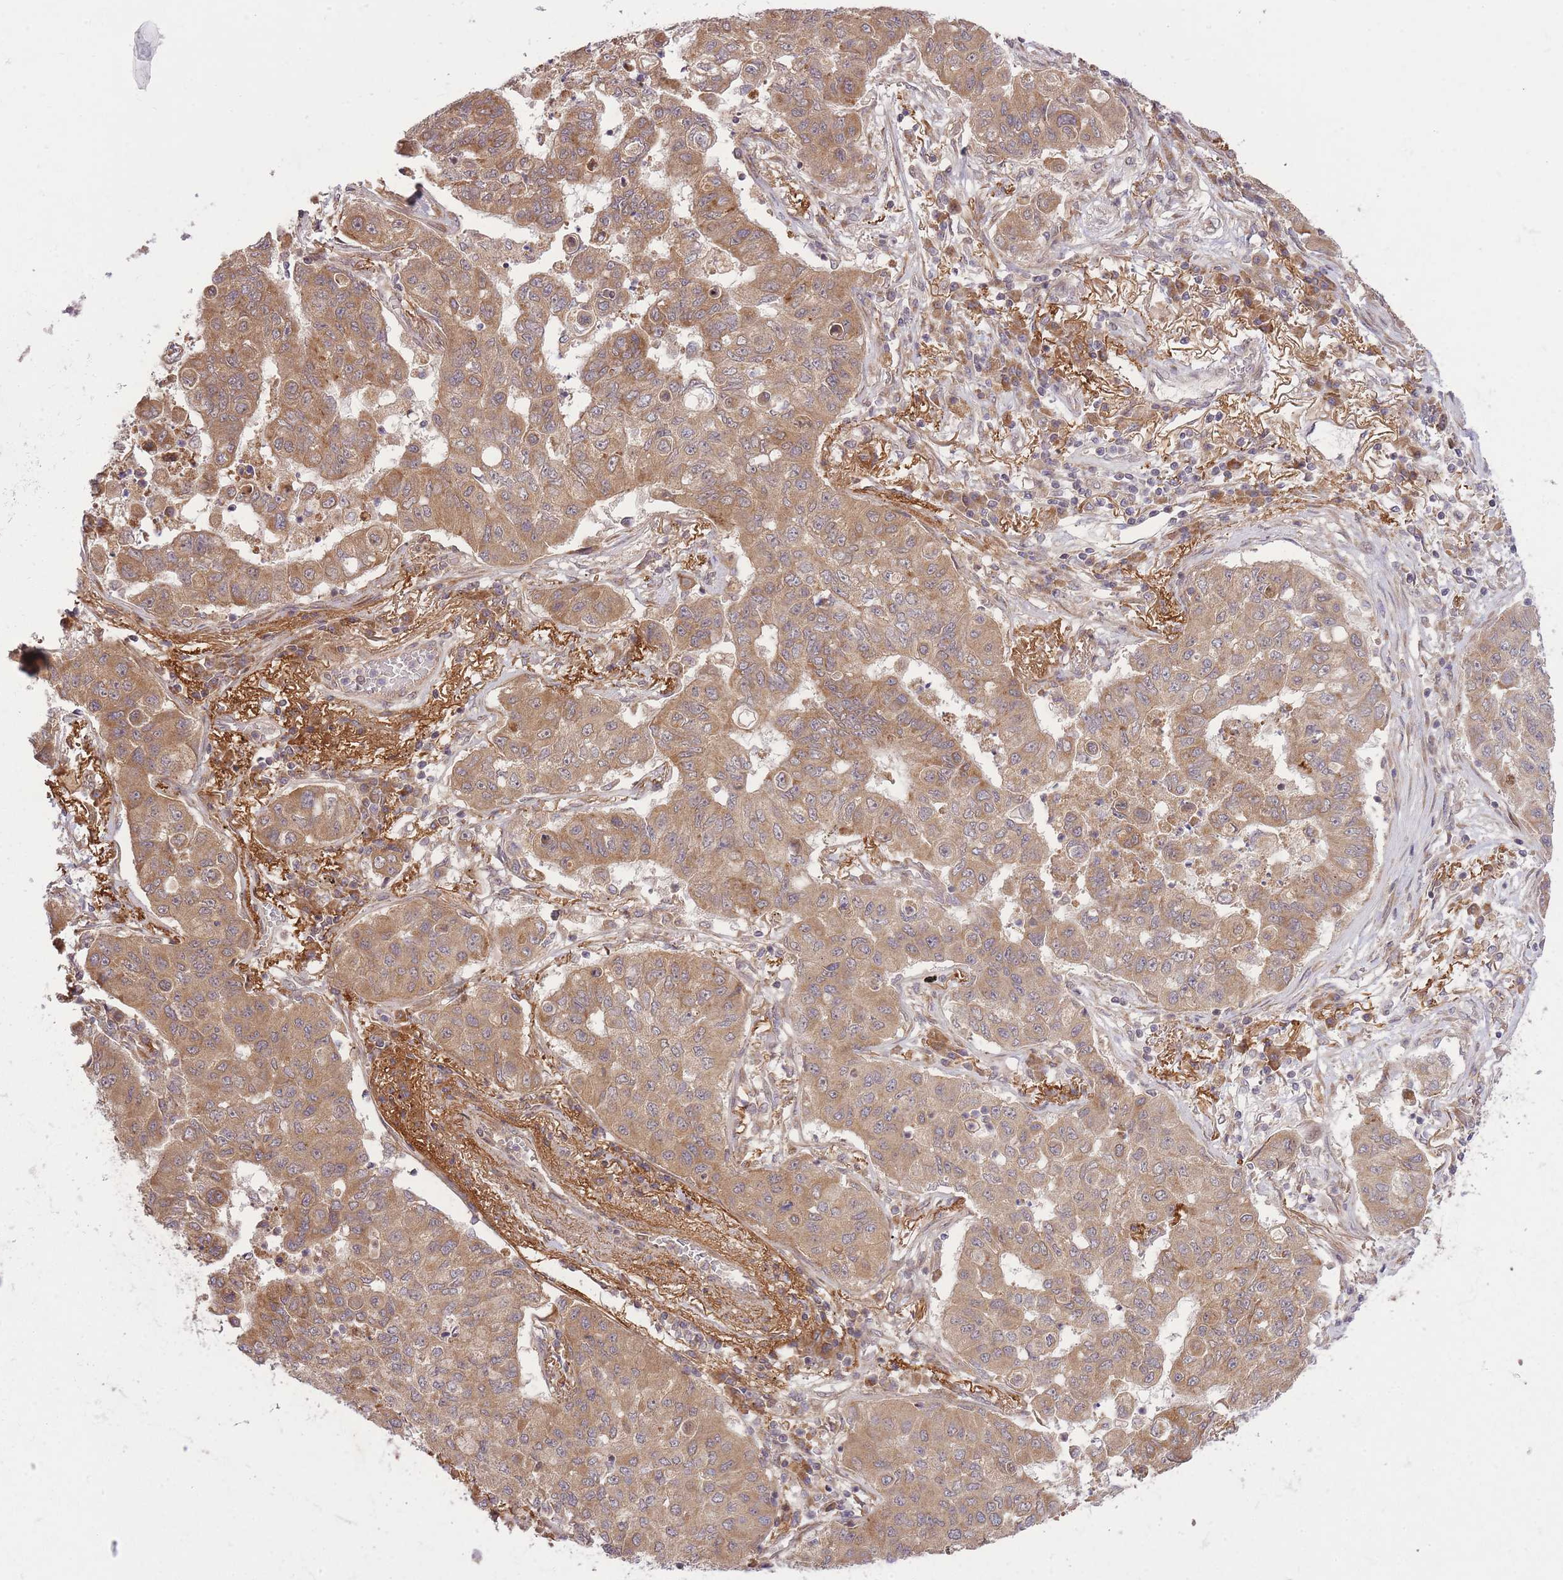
{"staining": {"intensity": "moderate", "quantity": ">75%", "location": "cytoplasmic/membranous"}, "tissue": "lung cancer", "cell_type": "Tumor cells", "image_type": "cancer", "snomed": [{"axis": "morphology", "description": "Squamous cell carcinoma, NOS"}, {"axis": "topography", "description": "Lung"}], "caption": "IHC (DAB (3,3'-diaminobenzidine)) staining of lung cancer (squamous cell carcinoma) exhibits moderate cytoplasmic/membranous protein positivity in about >75% of tumor cells. (Stains: DAB in brown, nuclei in blue, Microscopy: brightfield microscopy at high magnification).", "gene": "ZNF391", "patient": {"sex": "male", "age": 74}}